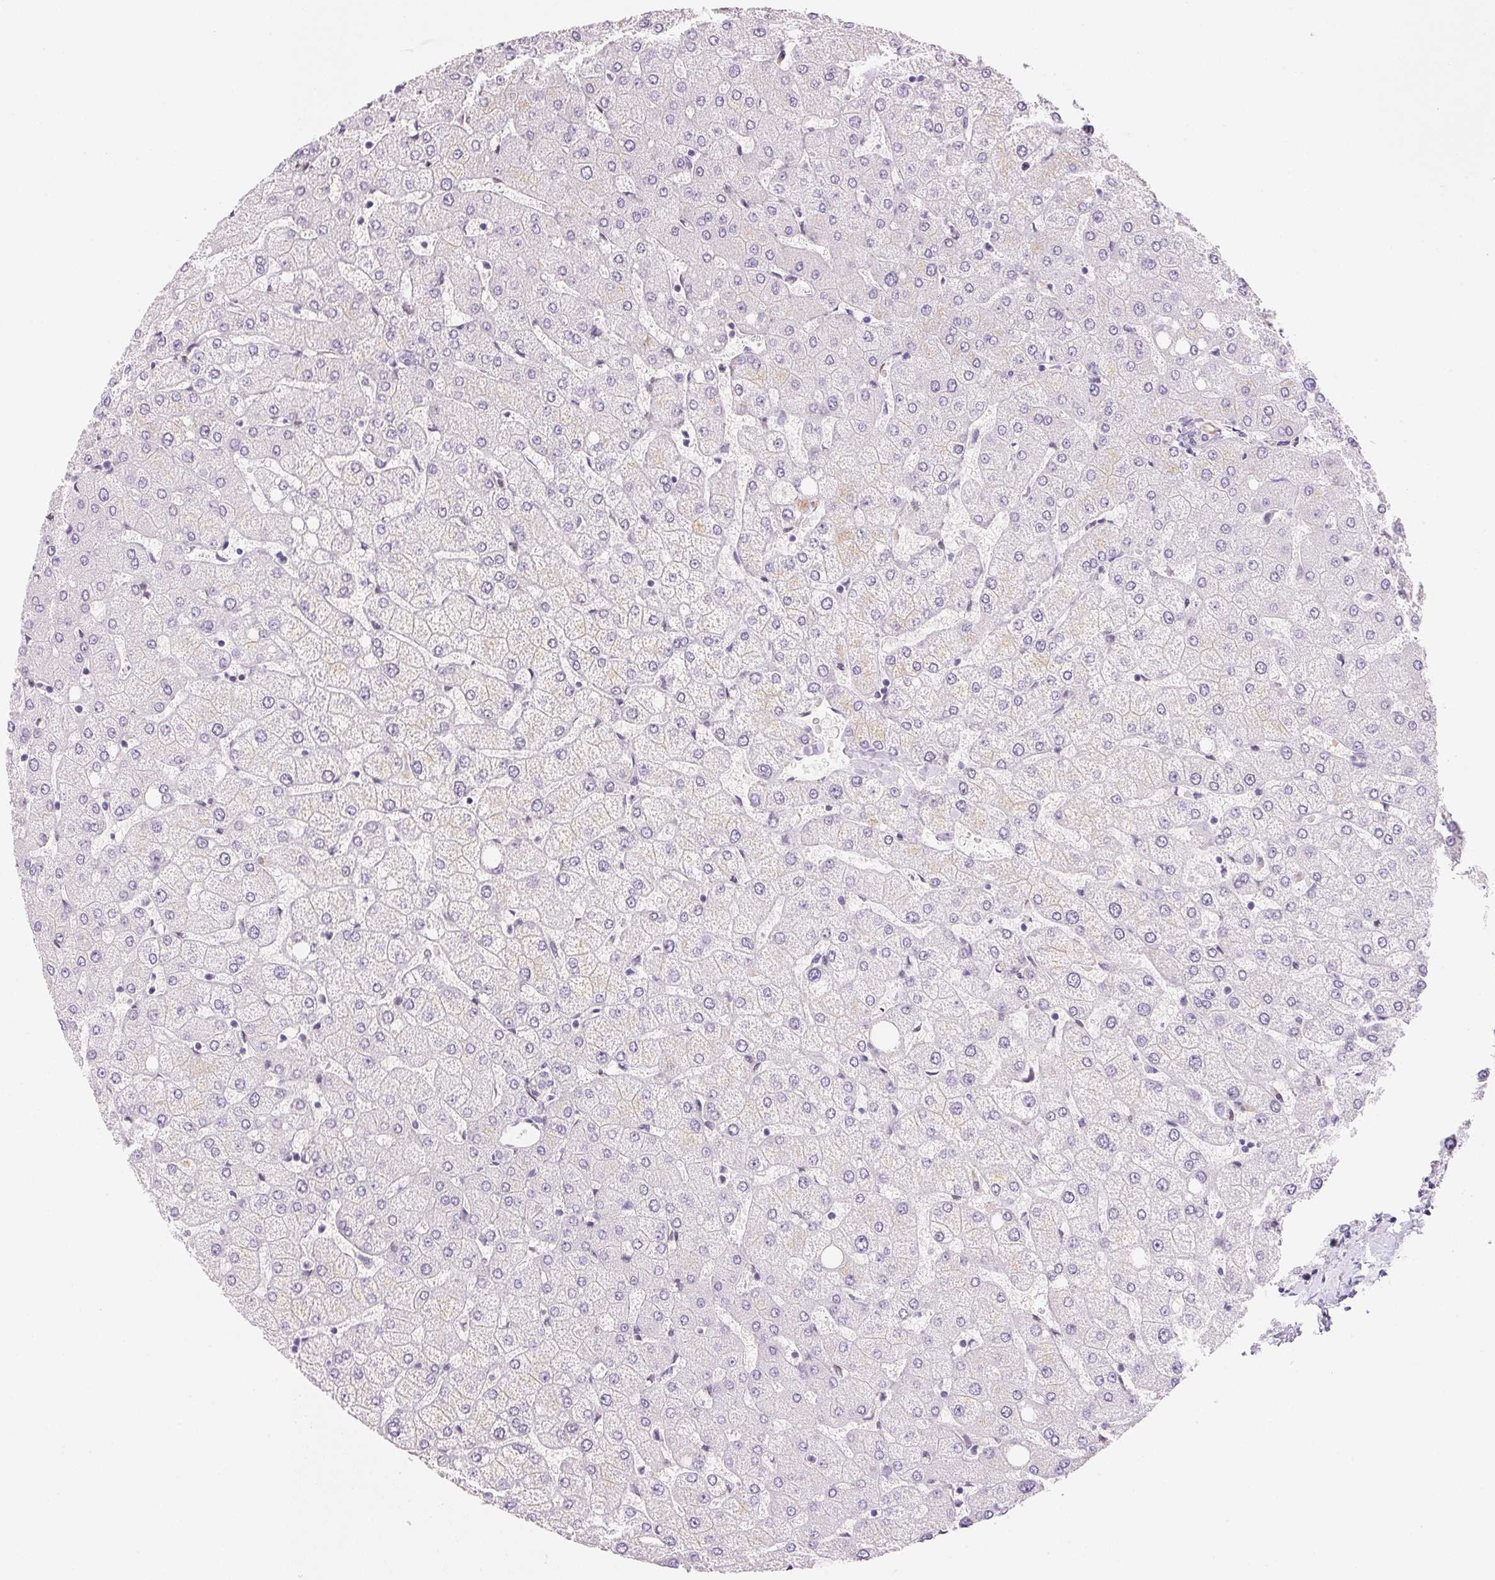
{"staining": {"intensity": "negative", "quantity": "none", "location": "none"}, "tissue": "liver", "cell_type": "Cholangiocytes", "image_type": "normal", "snomed": [{"axis": "morphology", "description": "Normal tissue, NOS"}, {"axis": "topography", "description": "Liver"}], "caption": "Immunohistochemical staining of normal human liver reveals no significant staining in cholangiocytes.", "gene": "SMTN", "patient": {"sex": "female", "age": 54}}